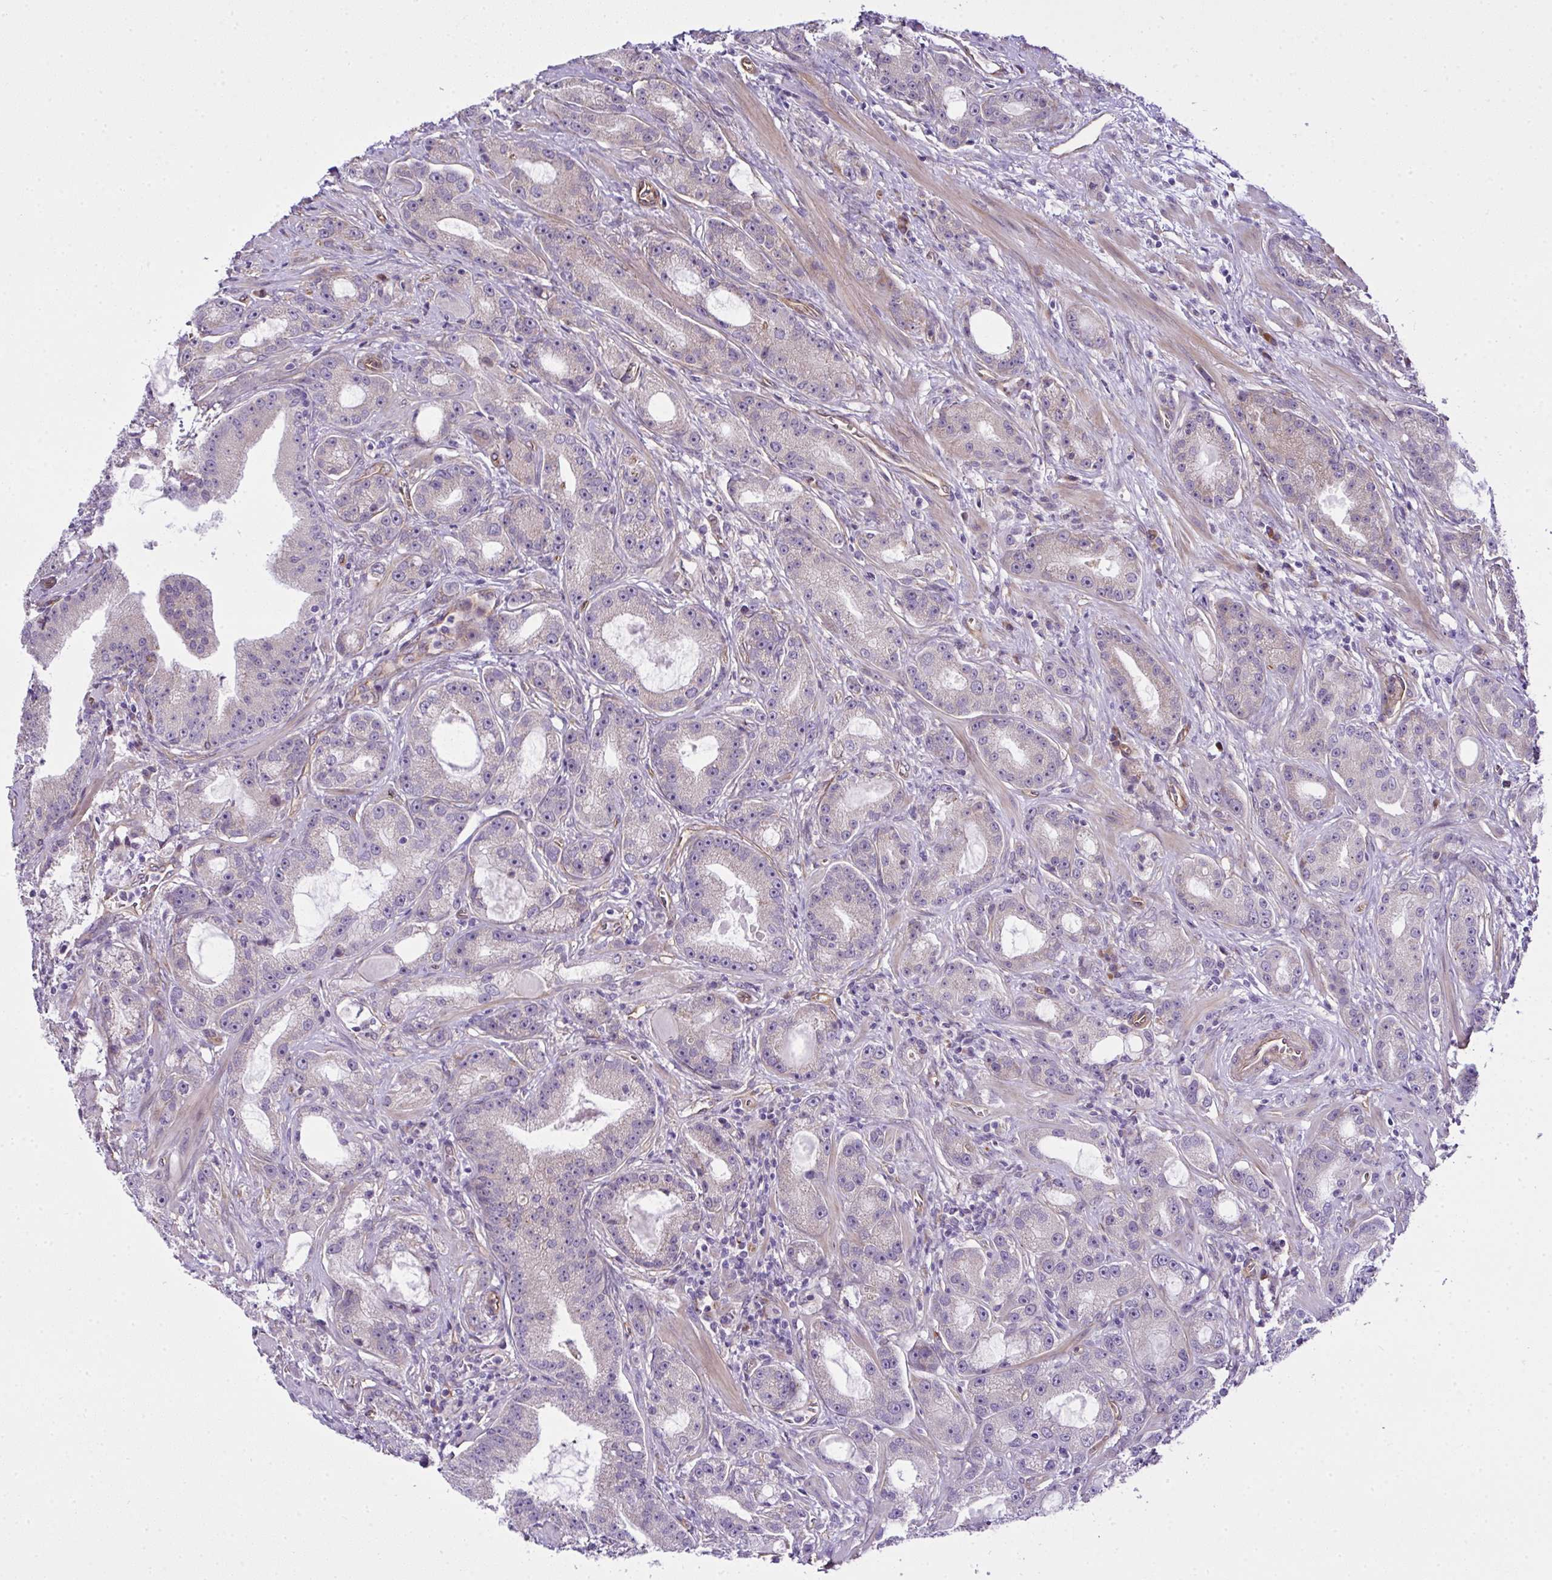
{"staining": {"intensity": "weak", "quantity": "<25%", "location": "cytoplasmic/membranous"}, "tissue": "prostate cancer", "cell_type": "Tumor cells", "image_type": "cancer", "snomed": [{"axis": "morphology", "description": "Adenocarcinoma, High grade"}, {"axis": "topography", "description": "Prostate"}], "caption": "Prostate high-grade adenocarcinoma was stained to show a protein in brown. There is no significant positivity in tumor cells.", "gene": "RSKR", "patient": {"sex": "male", "age": 65}}